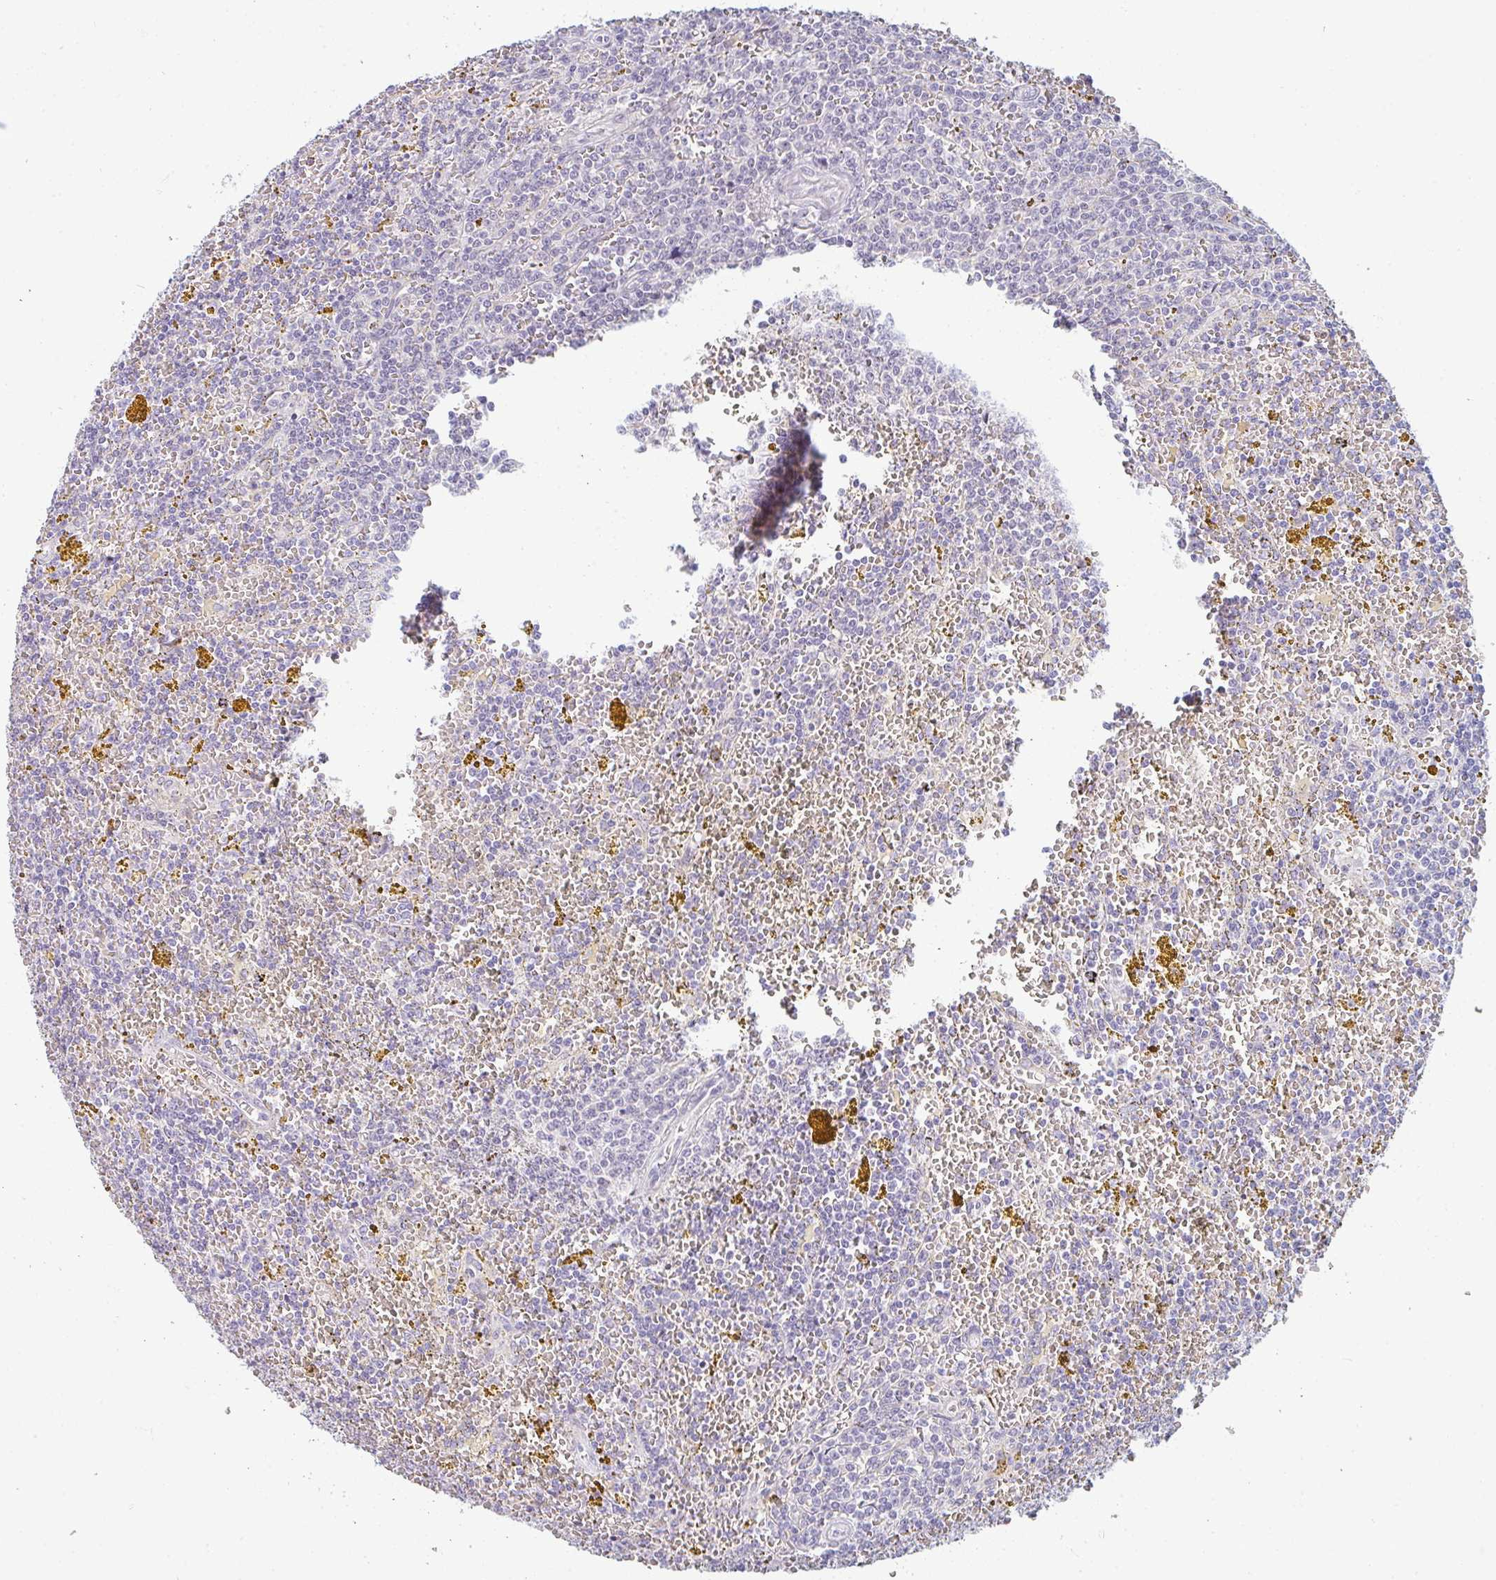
{"staining": {"intensity": "negative", "quantity": "none", "location": "none"}, "tissue": "lymphoma", "cell_type": "Tumor cells", "image_type": "cancer", "snomed": [{"axis": "morphology", "description": "Malignant lymphoma, non-Hodgkin's type, Low grade"}, {"axis": "topography", "description": "Spleen"}, {"axis": "topography", "description": "Lymph node"}], "caption": "IHC image of neoplastic tissue: lymphoma stained with DAB (3,3'-diaminobenzidine) reveals no significant protein staining in tumor cells.", "gene": "PPFIA4", "patient": {"sex": "female", "age": 66}}